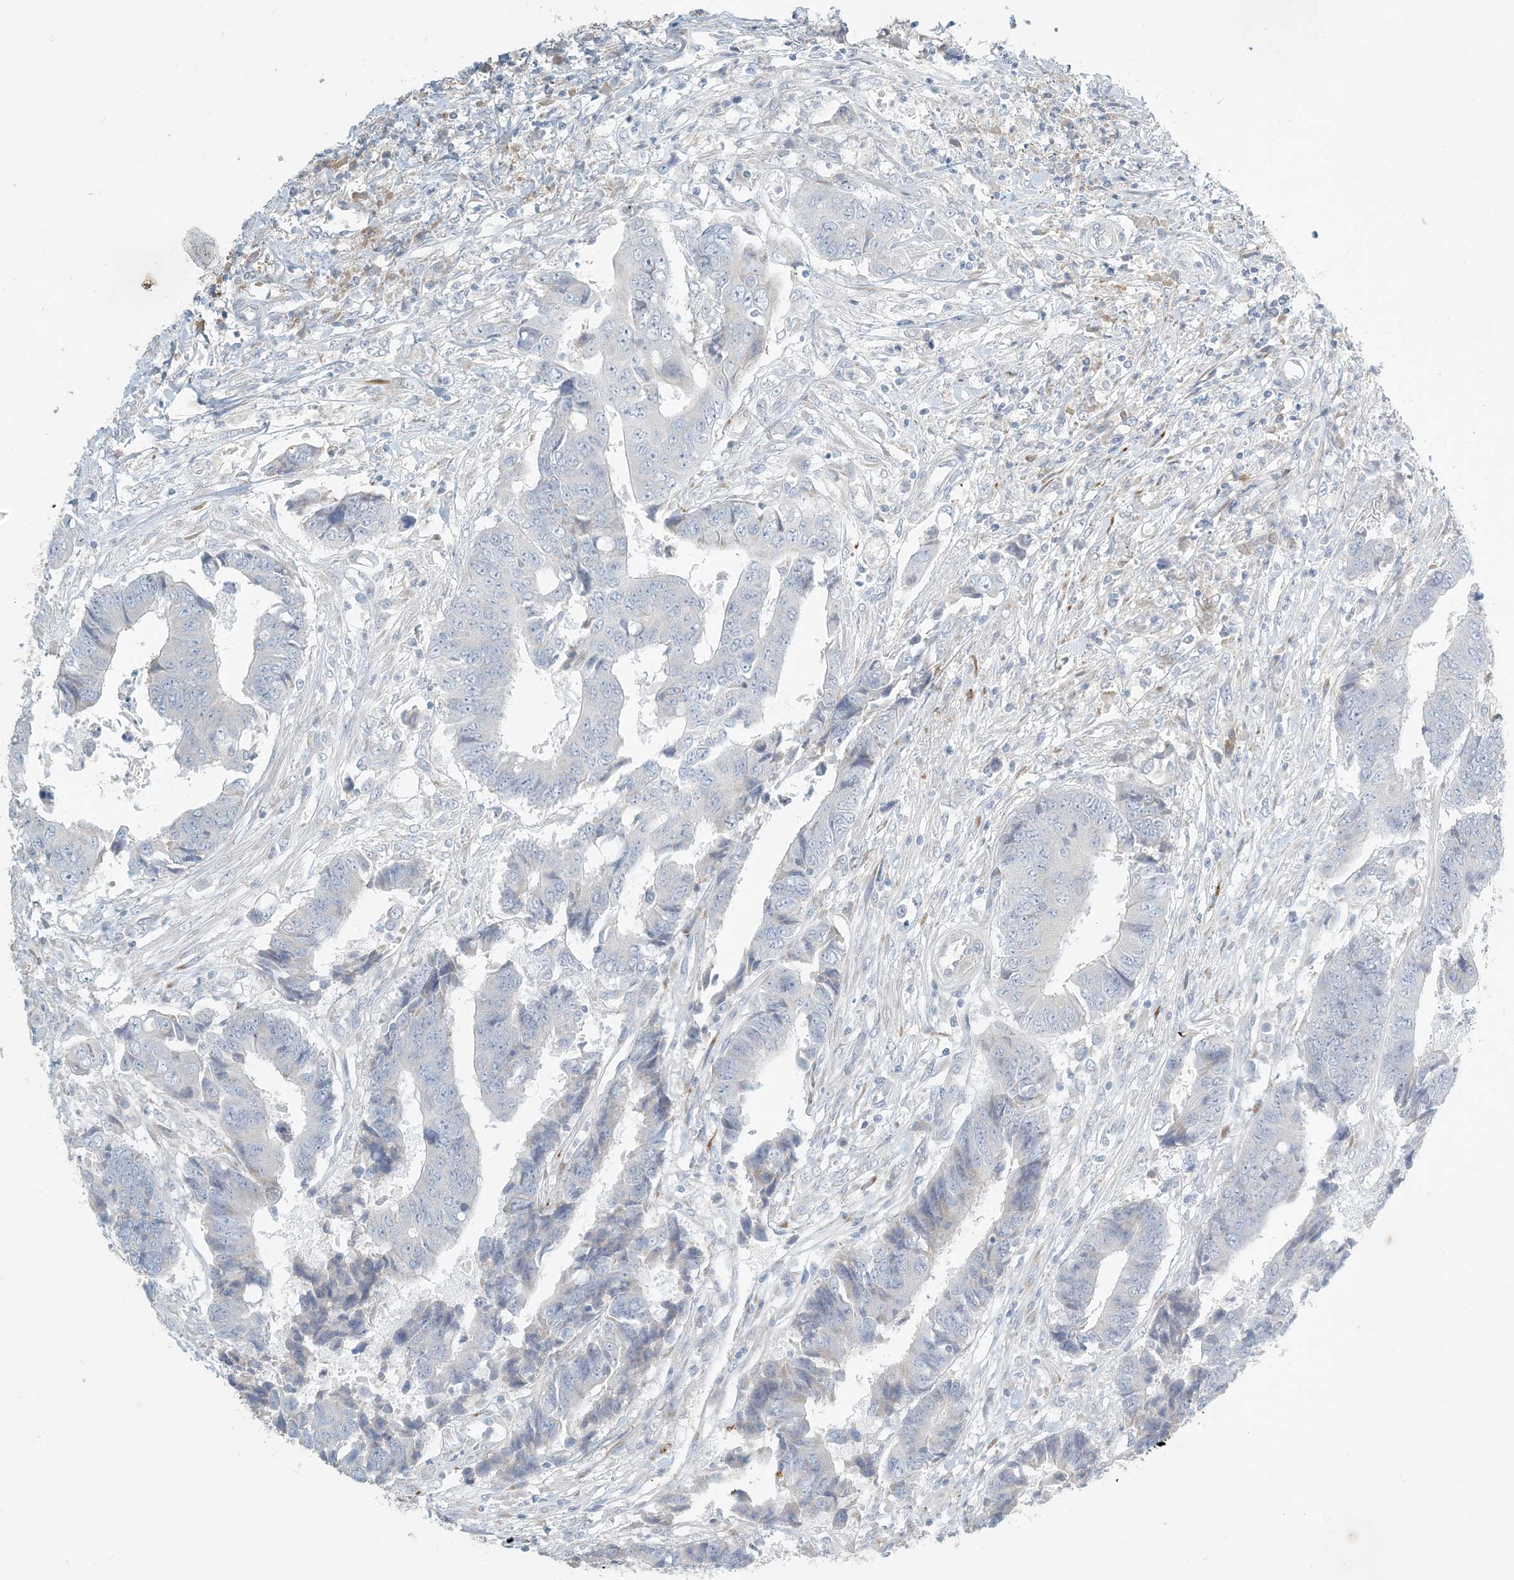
{"staining": {"intensity": "negative", "quantity": "none", "location": "none"}, "tissue": "colorectal cancer", "cell_type": "Tumor cells", "image_type": "cancer", "snomed": [{"axis": "morphology", "description": "Adenocarcinoma, NOS"}, {"axis": "topography", "description": "Rectum"}], "caption": "The histopathology image shows no staining of tumor cells in adenocarcinoma (colorectal).", "gene": "ZNF385D", "patient": {"sex": "male", "age": 84}}